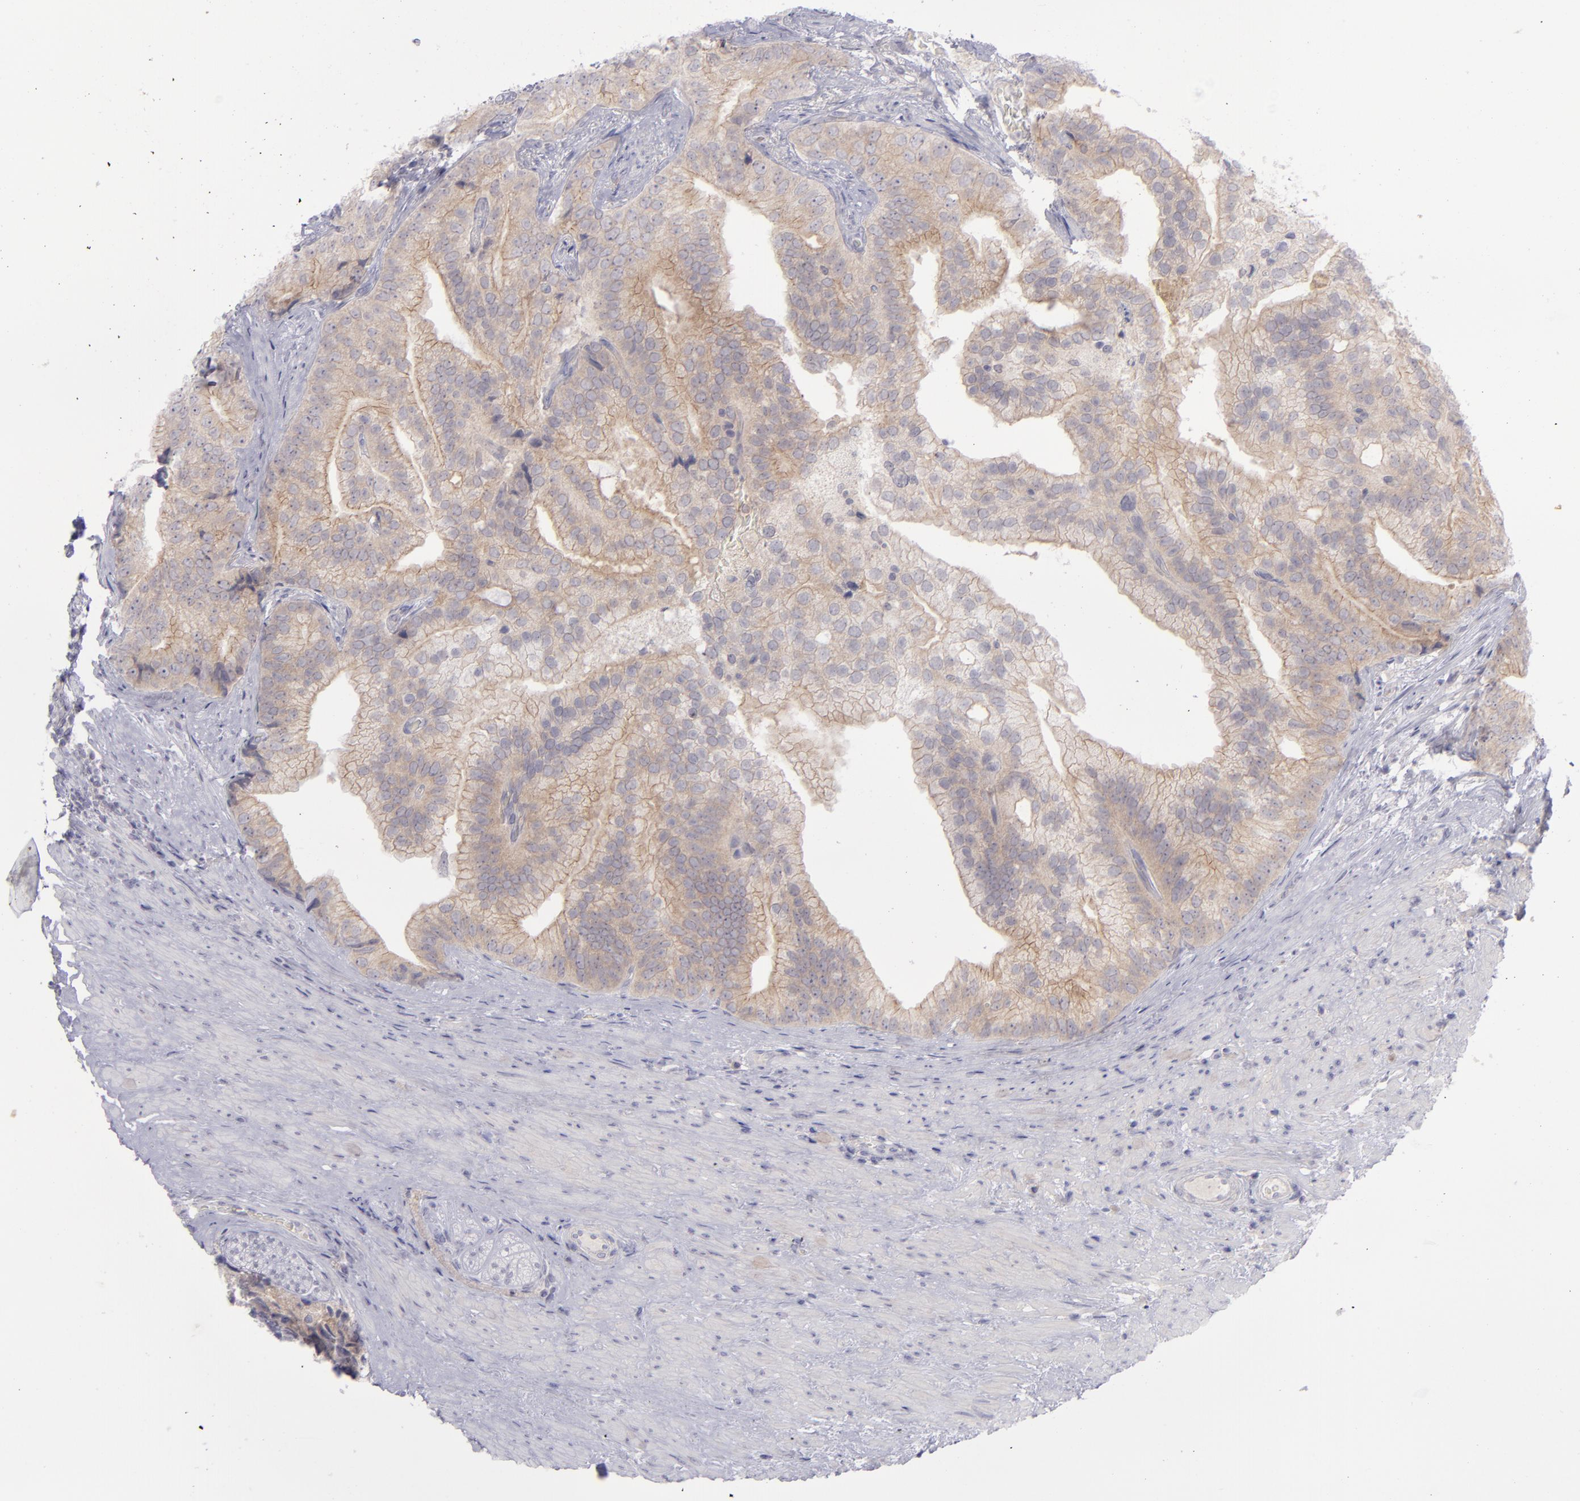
{"staining": {"intensity": "weak", "quantity": ">75%", "location": "cytoplasmic/membranous"}, "tissue": "prostate cancer", "cell_type": "Tumor cells", "image_type": "cancer", "snomed": [{"axis": "morphology", "description": "Adenocarcinoma, Low grade"}, {"axis": "topography", "description": "Prostate"}], "caption": "The immunohistochemical stain labels weak cytoplasmic/membranous positivity in tumor cells of prostate cancer tissue.", "gene": "EVPL", "patient": {"sex": "male", "age": 71}}